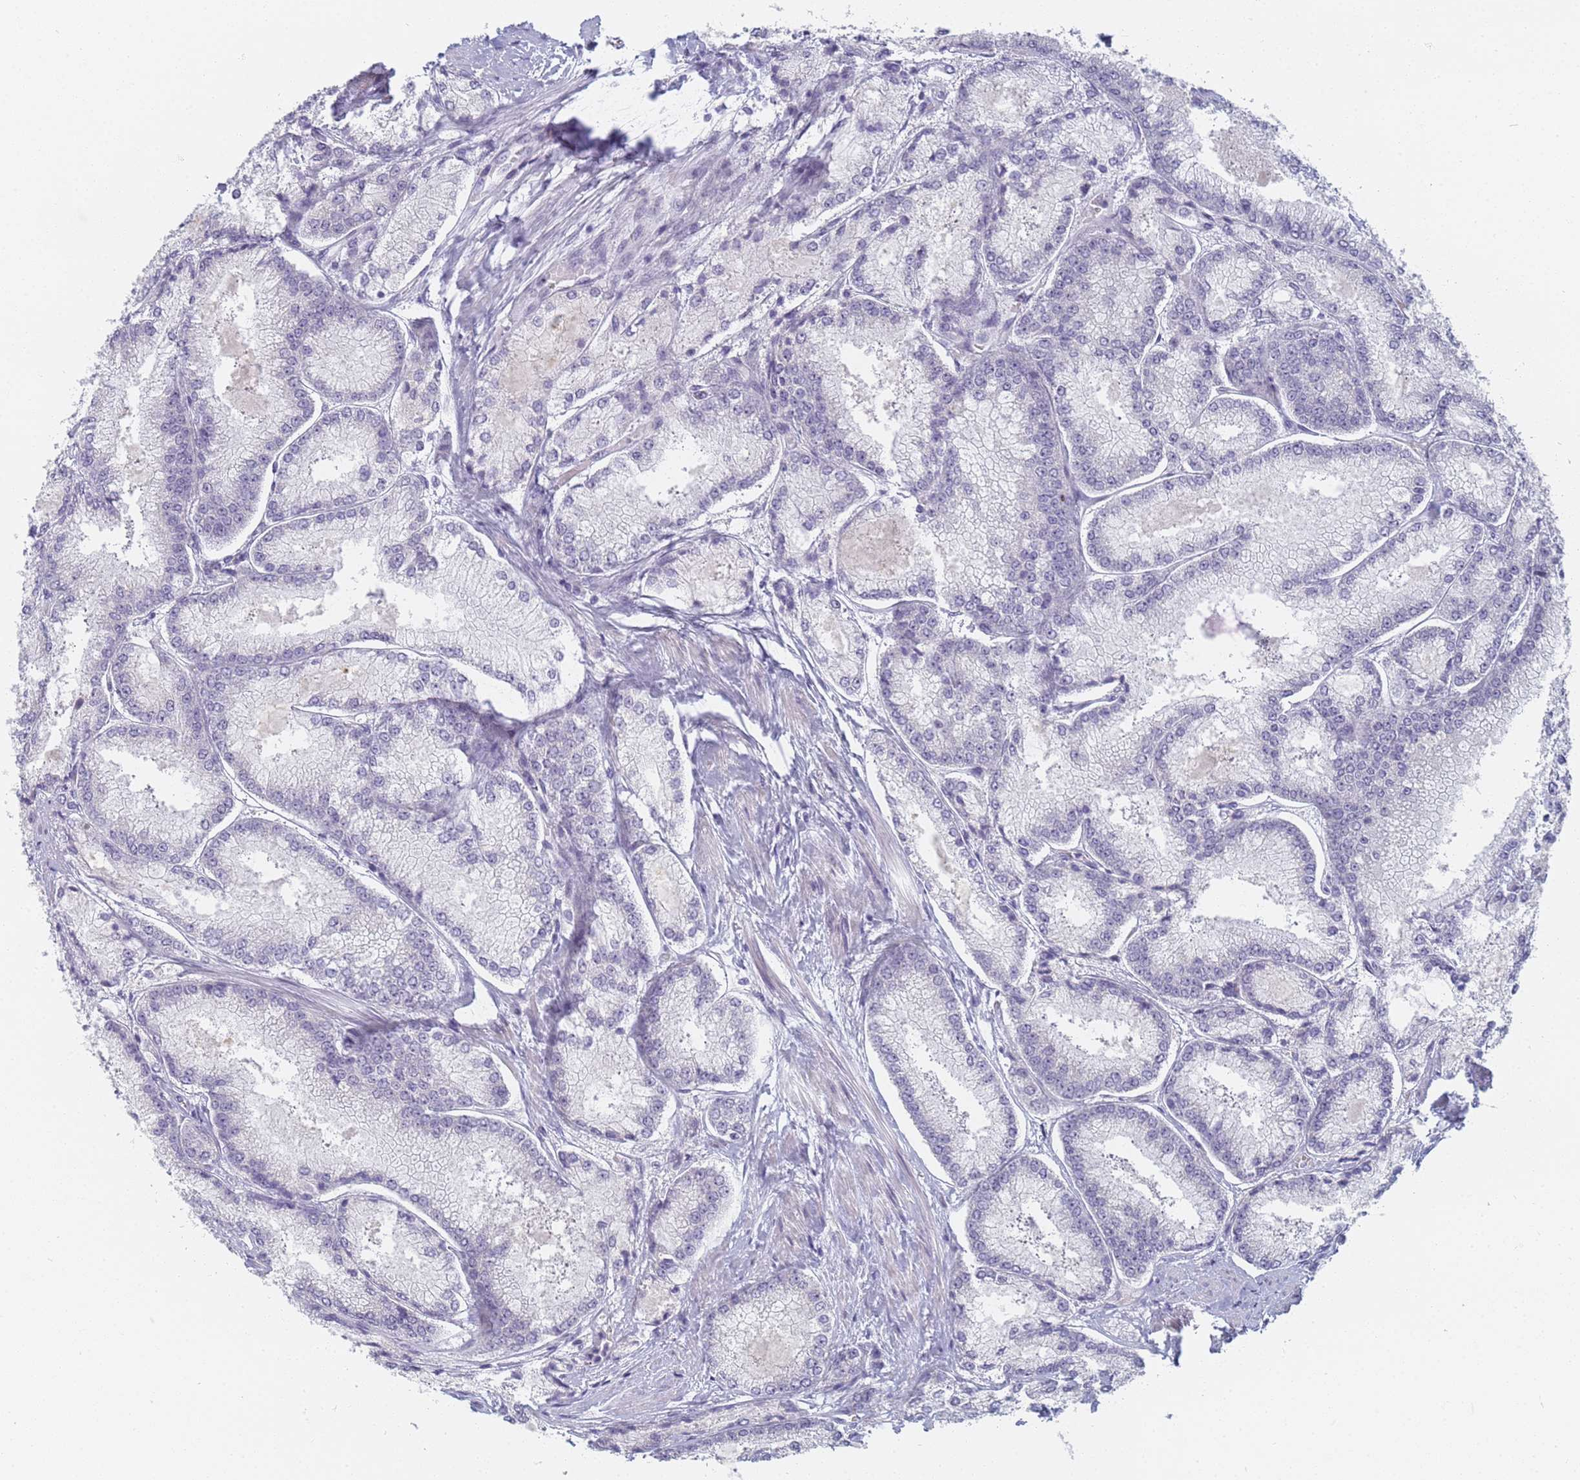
{"staining": {"intensity": "negative", "quantity": "none", "location": "none"}, "tissue": "prostate cancer", "cell_type": "Tumor cells", "image_type": "cancer", "snomed": [{"axis": "morphology", "description": "Adenocarcinoma, Low grade"}, {"axis": "topography", "description": "Prostate"}], "caption": "Prostate cancer stained for a protein using immunohistochemistry displays no staining tumor cells.", "gene": "SLC38A9", "patient": {"sex": "male", "age": 74}}